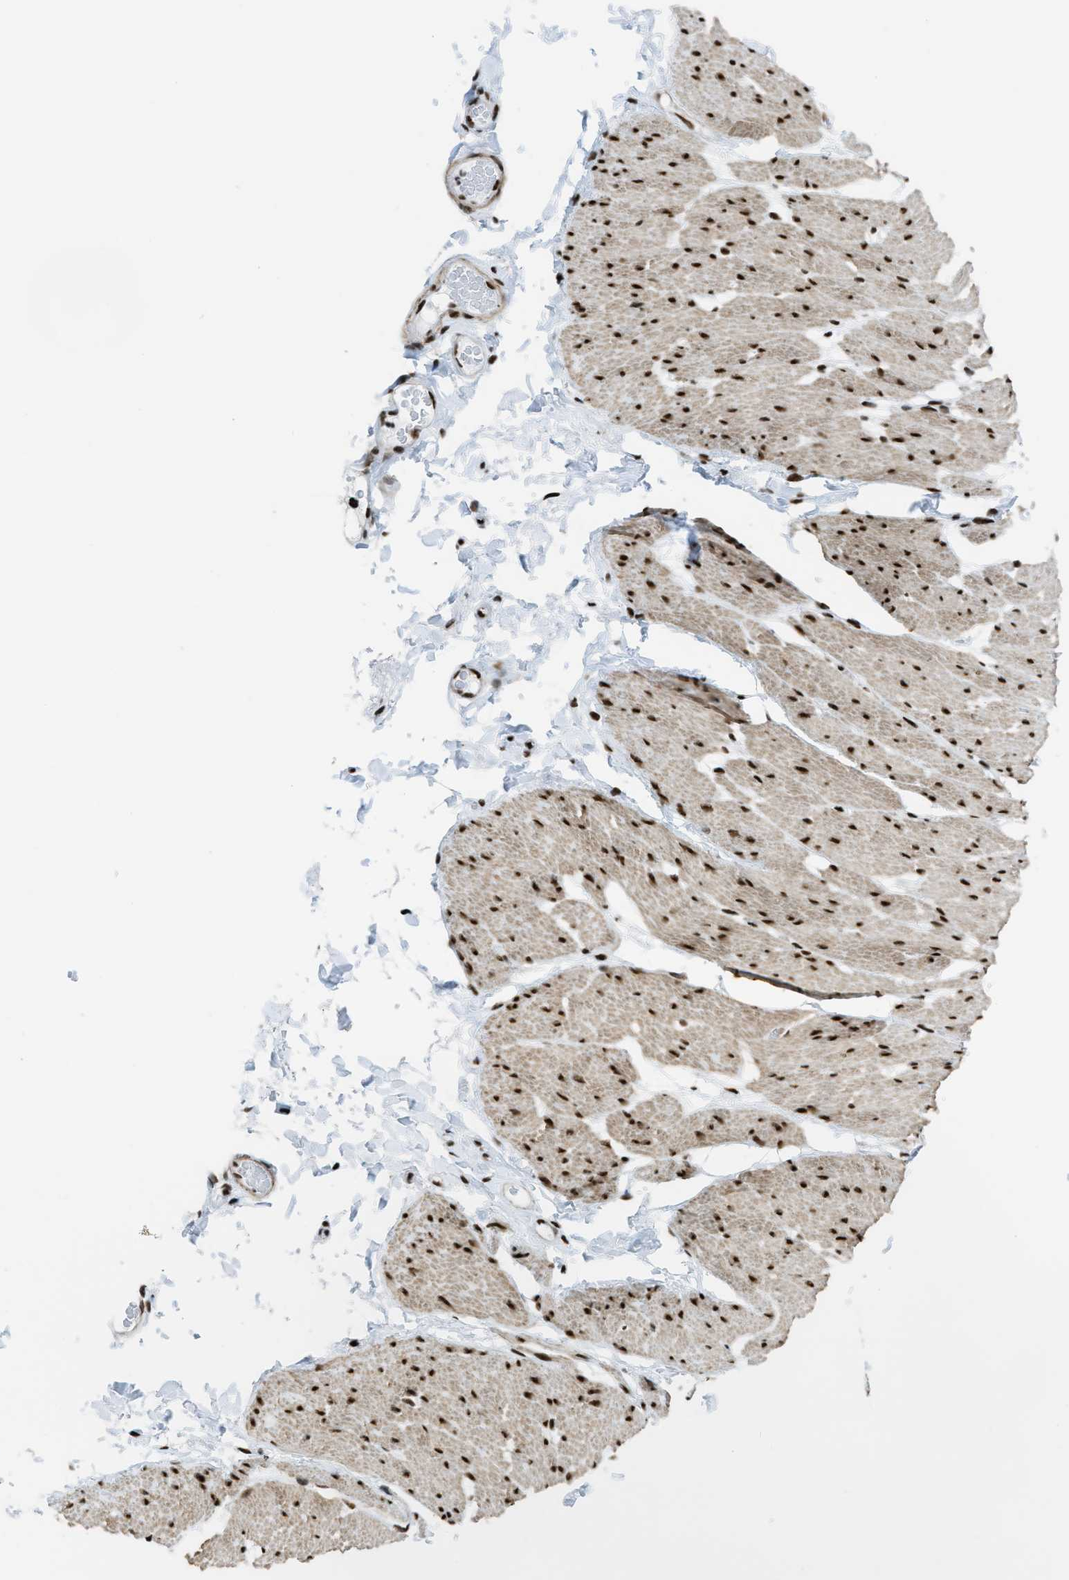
{"staining": {"intensity": "strong", "quantity": ">75%", "location": "cytoplasmic/membranous,nuclear"}, "tissue": "smooth muscle", "cell_type": "Smooth muscle cells", "image_type": "normal", "snomed": [{"axis": "morphology", "description": "Normal tissue, NOS"}, {"axis": "topography", "description": "Smooth muscle"}, {"axis": "topography", "description": "Colon"}], "caption": "Immunohistochemical staining of benign human smooth muscle shows high levels of strong cytoplasmic/membranous,nuclear staining in about >75% of smooth muscle cells.", "gene": "ZNF207", "patient": {"sex": "male", "age": 67}}